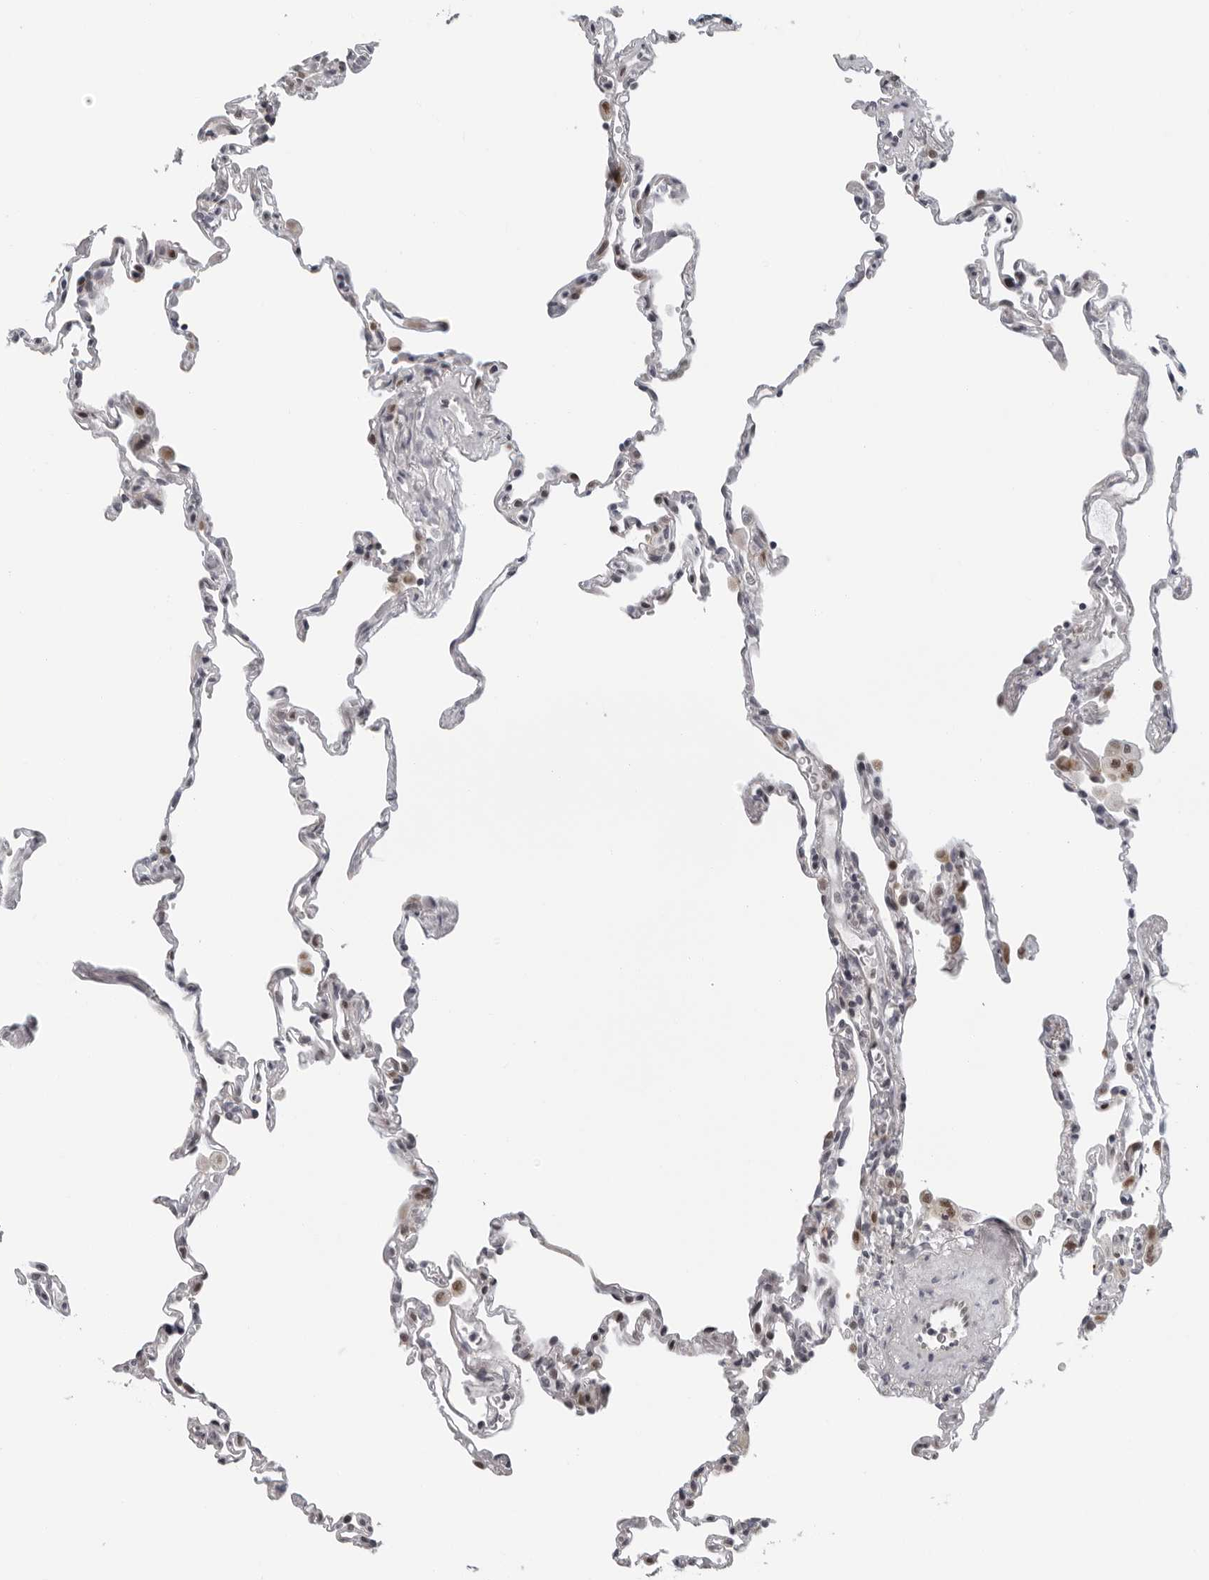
{"staining": {"intensity": "negative", "quantity": "none", "location": "none"}, "tissue": "lung", "cell_type": "Alveolar cells", "image_type": "normal", "snomed": [{"axis": "morphology", "description": "Normal tissue, NOS"}, {"axis": "topography", "description": "Lung"}], "caption": "Protein analysis of unremarkable lung displays no significant expression in alveolar cells. (Brightfield microscopy of DAB immunohistochemistry (IHC) at high magnification).", "gene": "PIP4K2C", "patient": {"sex": "male", "age": 59}}